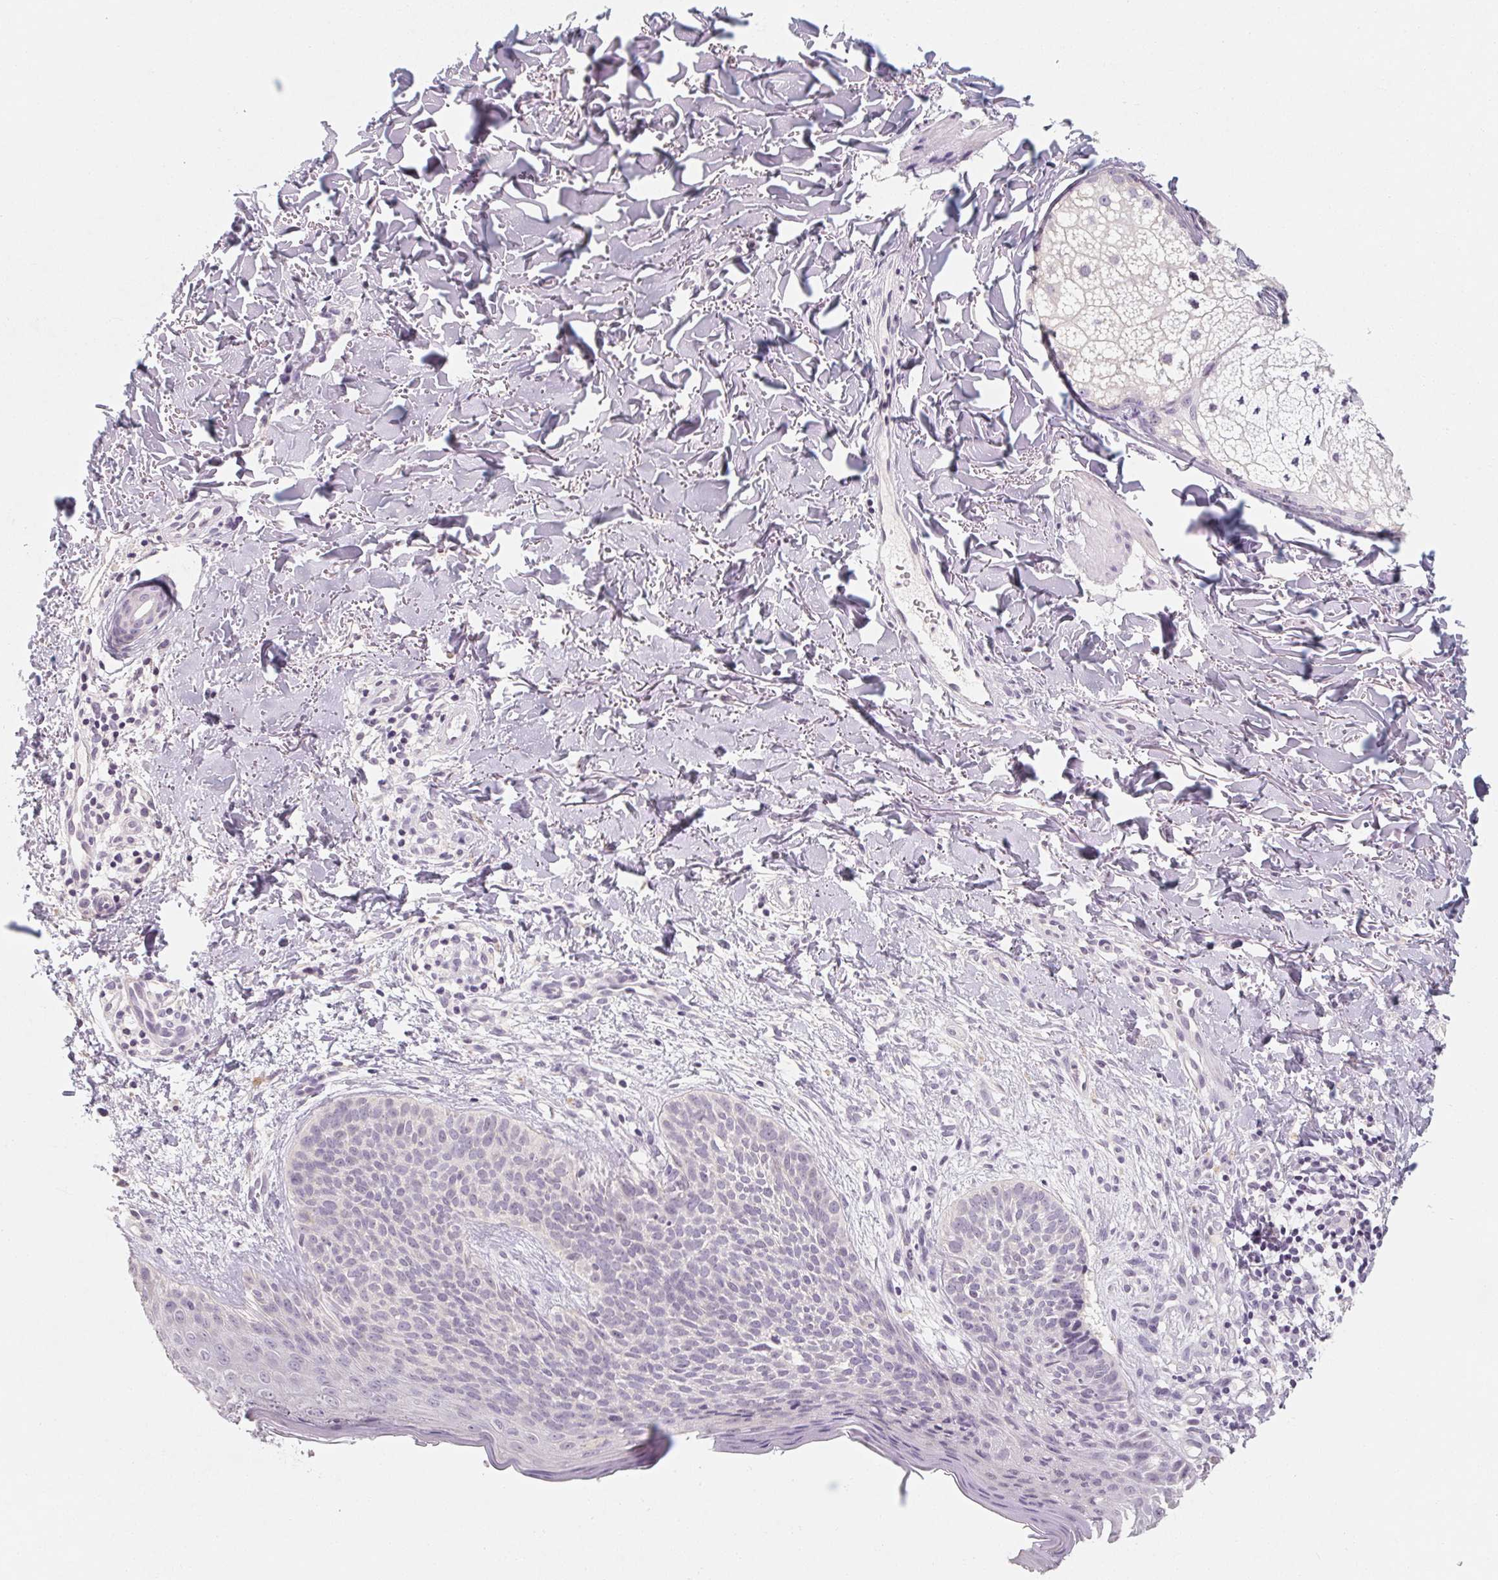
{"staining": {"intensity": "negative", "quantity": "none", "location": "none"}, "tissue": "skin cancer", "cell_type": "Tumor cells", "image_type": "cancer", "snomed": [{"axis": "morphology", "description": "Basal cell carcinoma"}, {"axis": "topography", "description": "Skin"}], "caption": "DAB immunohistochemical staining of human skin cancer reveals no significant expression in tumor cells.", "gene": "CAPZA3", "patient": {"sex": "male", "age": 57}}